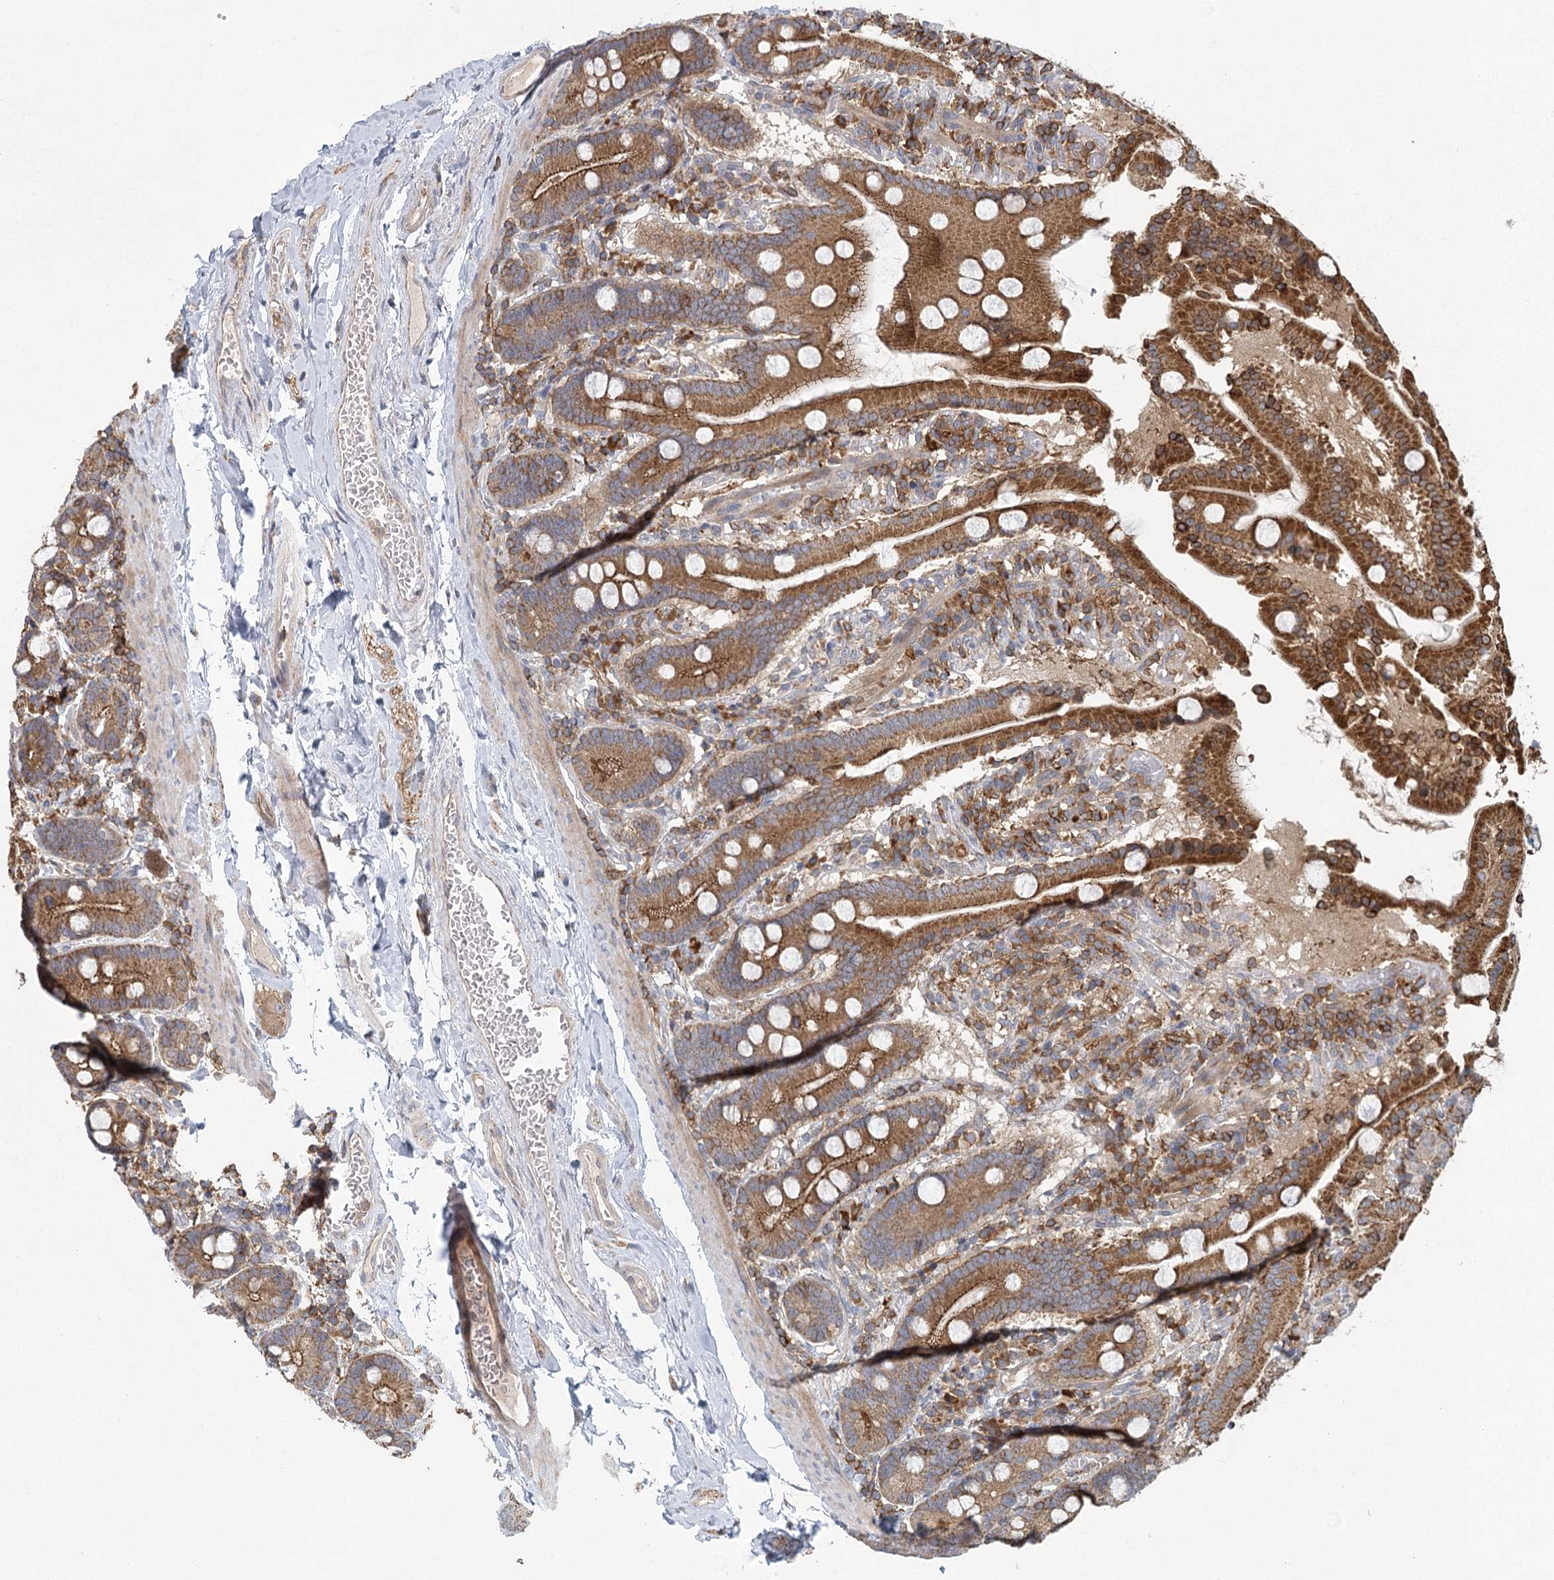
{"staining": {"intensity": "moderate", "quantity": ">75%", "location": "cytoplasmic/membranous"}, "tissue": "duodenum", "cell_type": "Glandular cells", "image_type": "normal", "snomed": [{"axis": "morphology", "description": "Normal tissue, NOS"}, {"axis": "topography", "description": "Duodenum"}], "caption": "The immunohistochemical stain highlights moderate cytoplasmic/membranous staining in glandular cells of unremarkable duodenum. Immunohistochemistry stains the protein in brown and the nuclei are stained blue.", "gene": "PLEKHA7", "patient": {"sex": "male", "age": 55}}